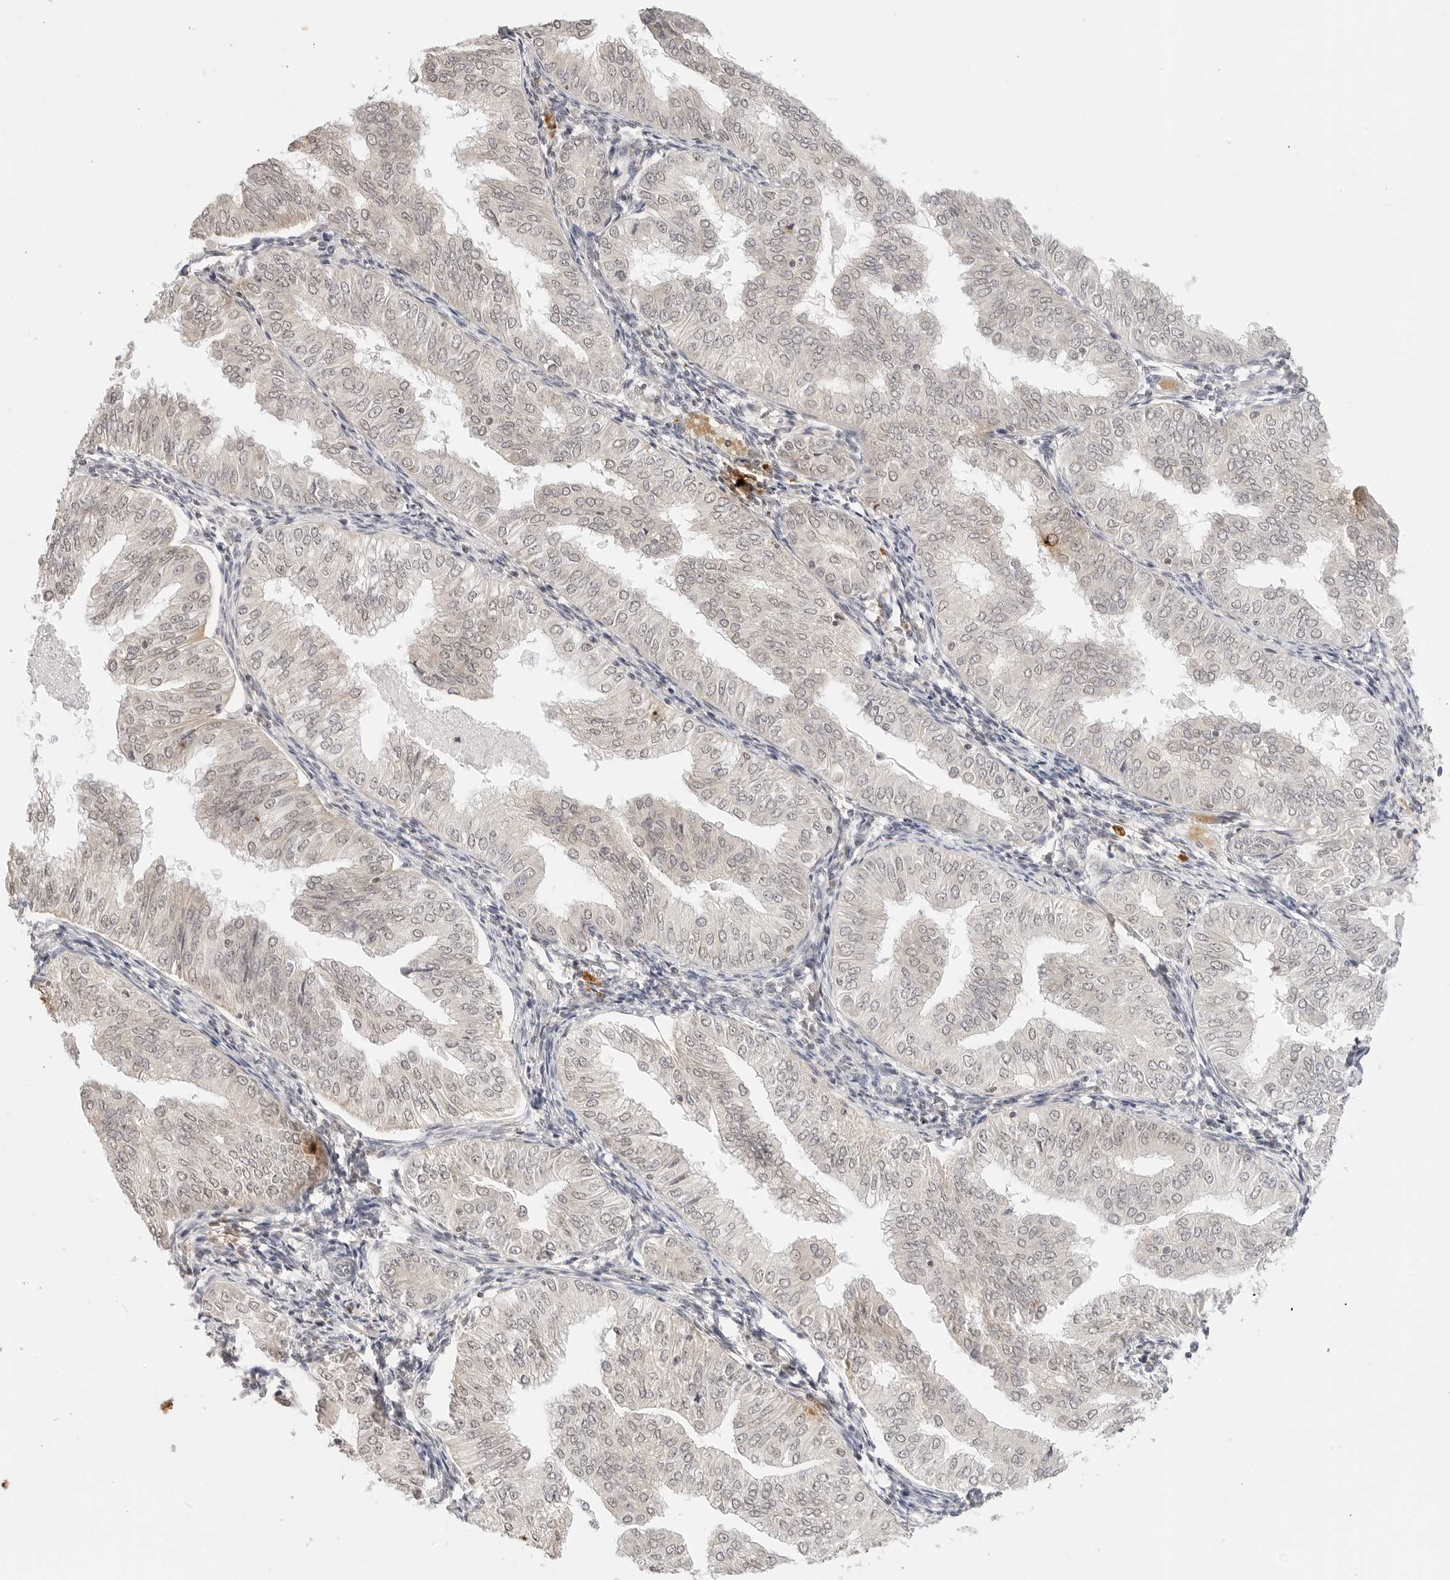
{"staining": {"intensity": "negative", "quantity": "none", "location": "none"}, "tissue": "endometrial cancer", "cell_type": "Tumor cells", "image_type": "cancer", "snomed": [{"axis": "morphology", "description": "Normal tissue, NOS"}, {"axis": "morphology", "description": "Adenocarcinoma, NOS"}, {"axis": "topography", "description": "Endometrium"}], "caption": "The immunohistochemistry (IHC) histopathology image has no significant staining in tumor cells of endometrial cancer (adenocarcinoma) tissue.", "gene": "GPR34", "patient": {"sex": "female", "age": 53}}